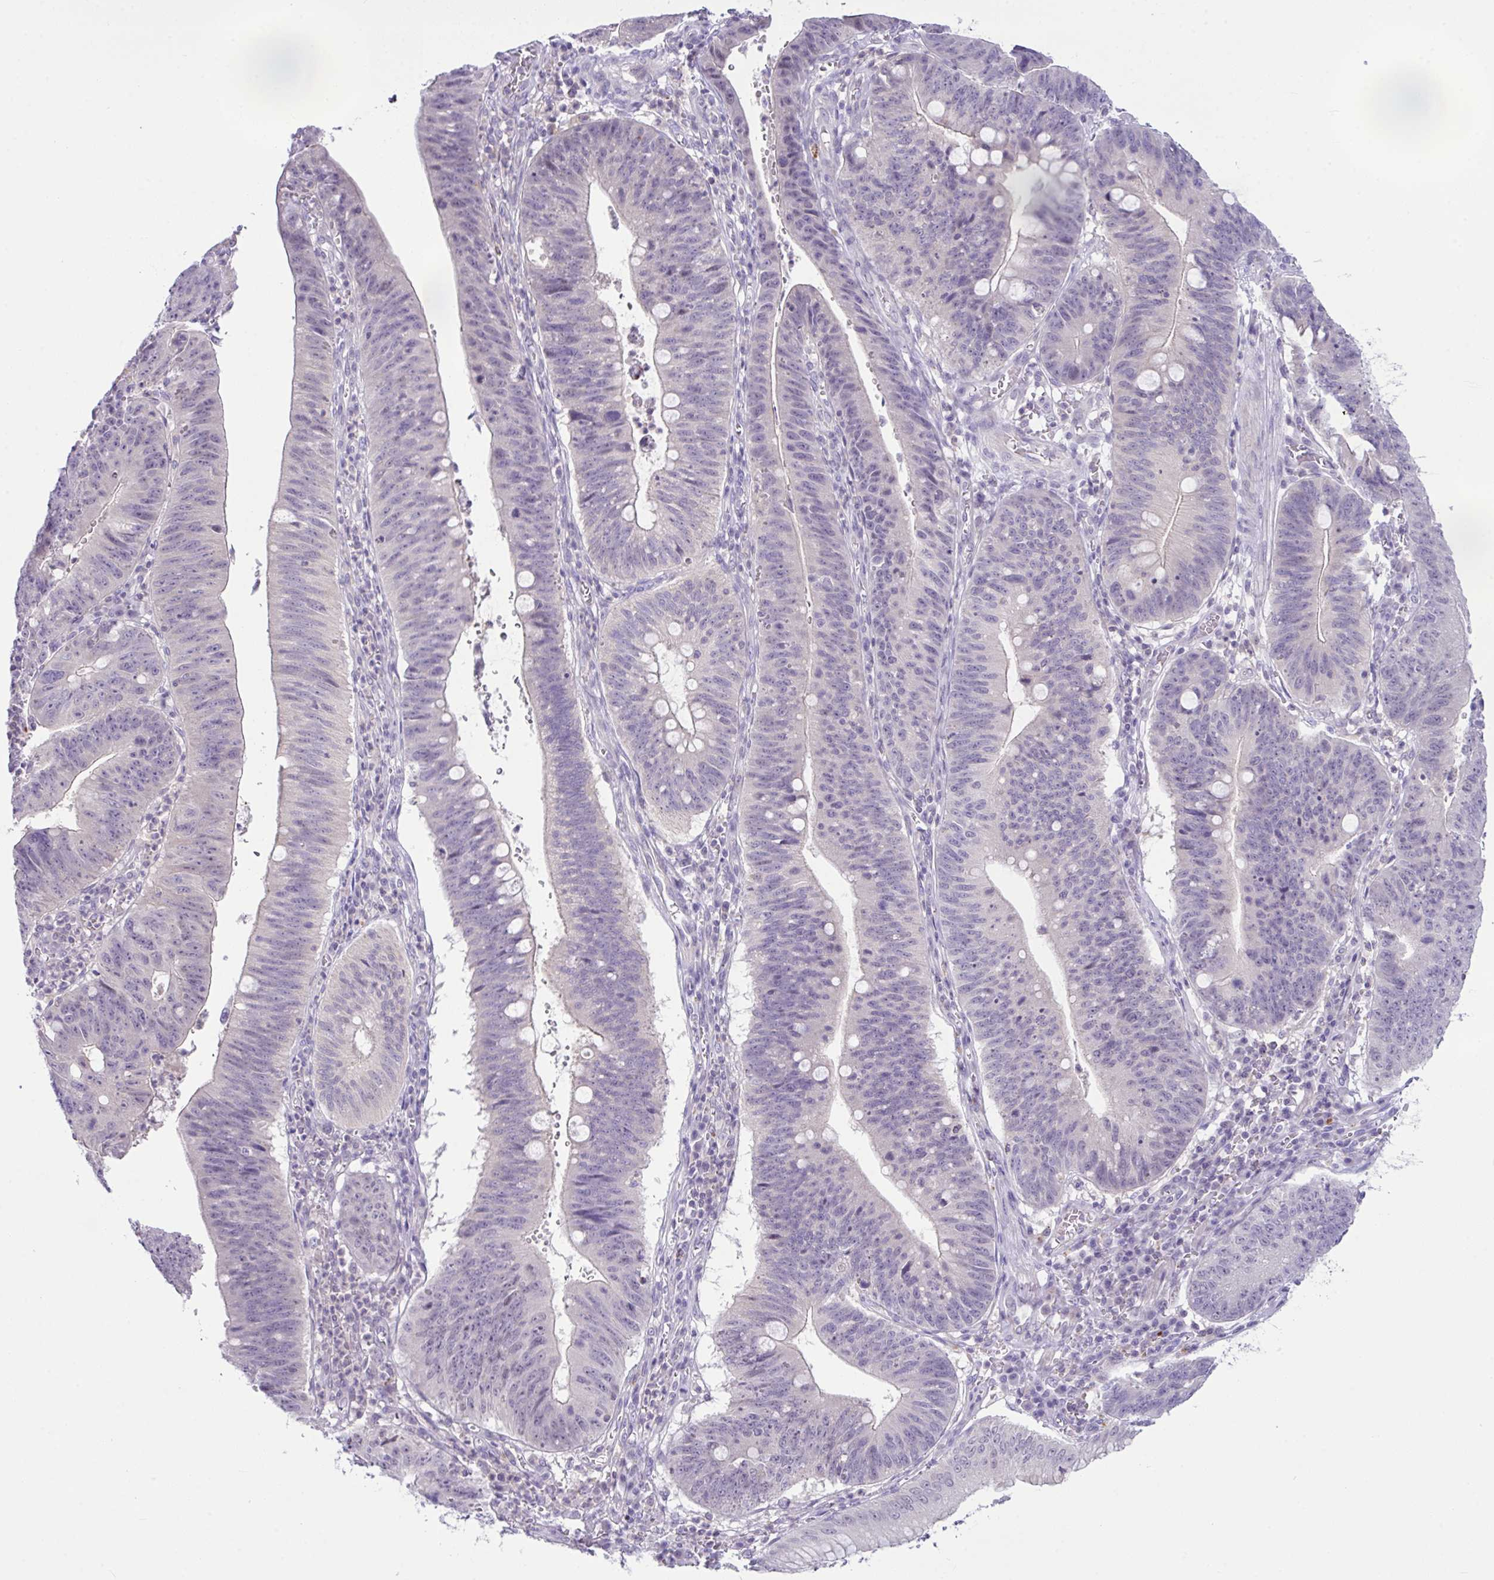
{"staining": {"intensity": "negative", "quantity": "none", "location": "none"}, "tissue": "stomach cancer", "cell_type": "Tumor cells", "image_type": "cancer", "snomed": [{"axis": "morphology", "description": "Adenocarcinoma, NOS"}, {"axis": "topography", "description": "Stomach"}], "caption": "Histopathology image shows no significant protein positivity in tumor cells of adenocarcinoma (stomach).", "gene": "D2HGDH", "patient": {"sex": "male", "age": 59}}